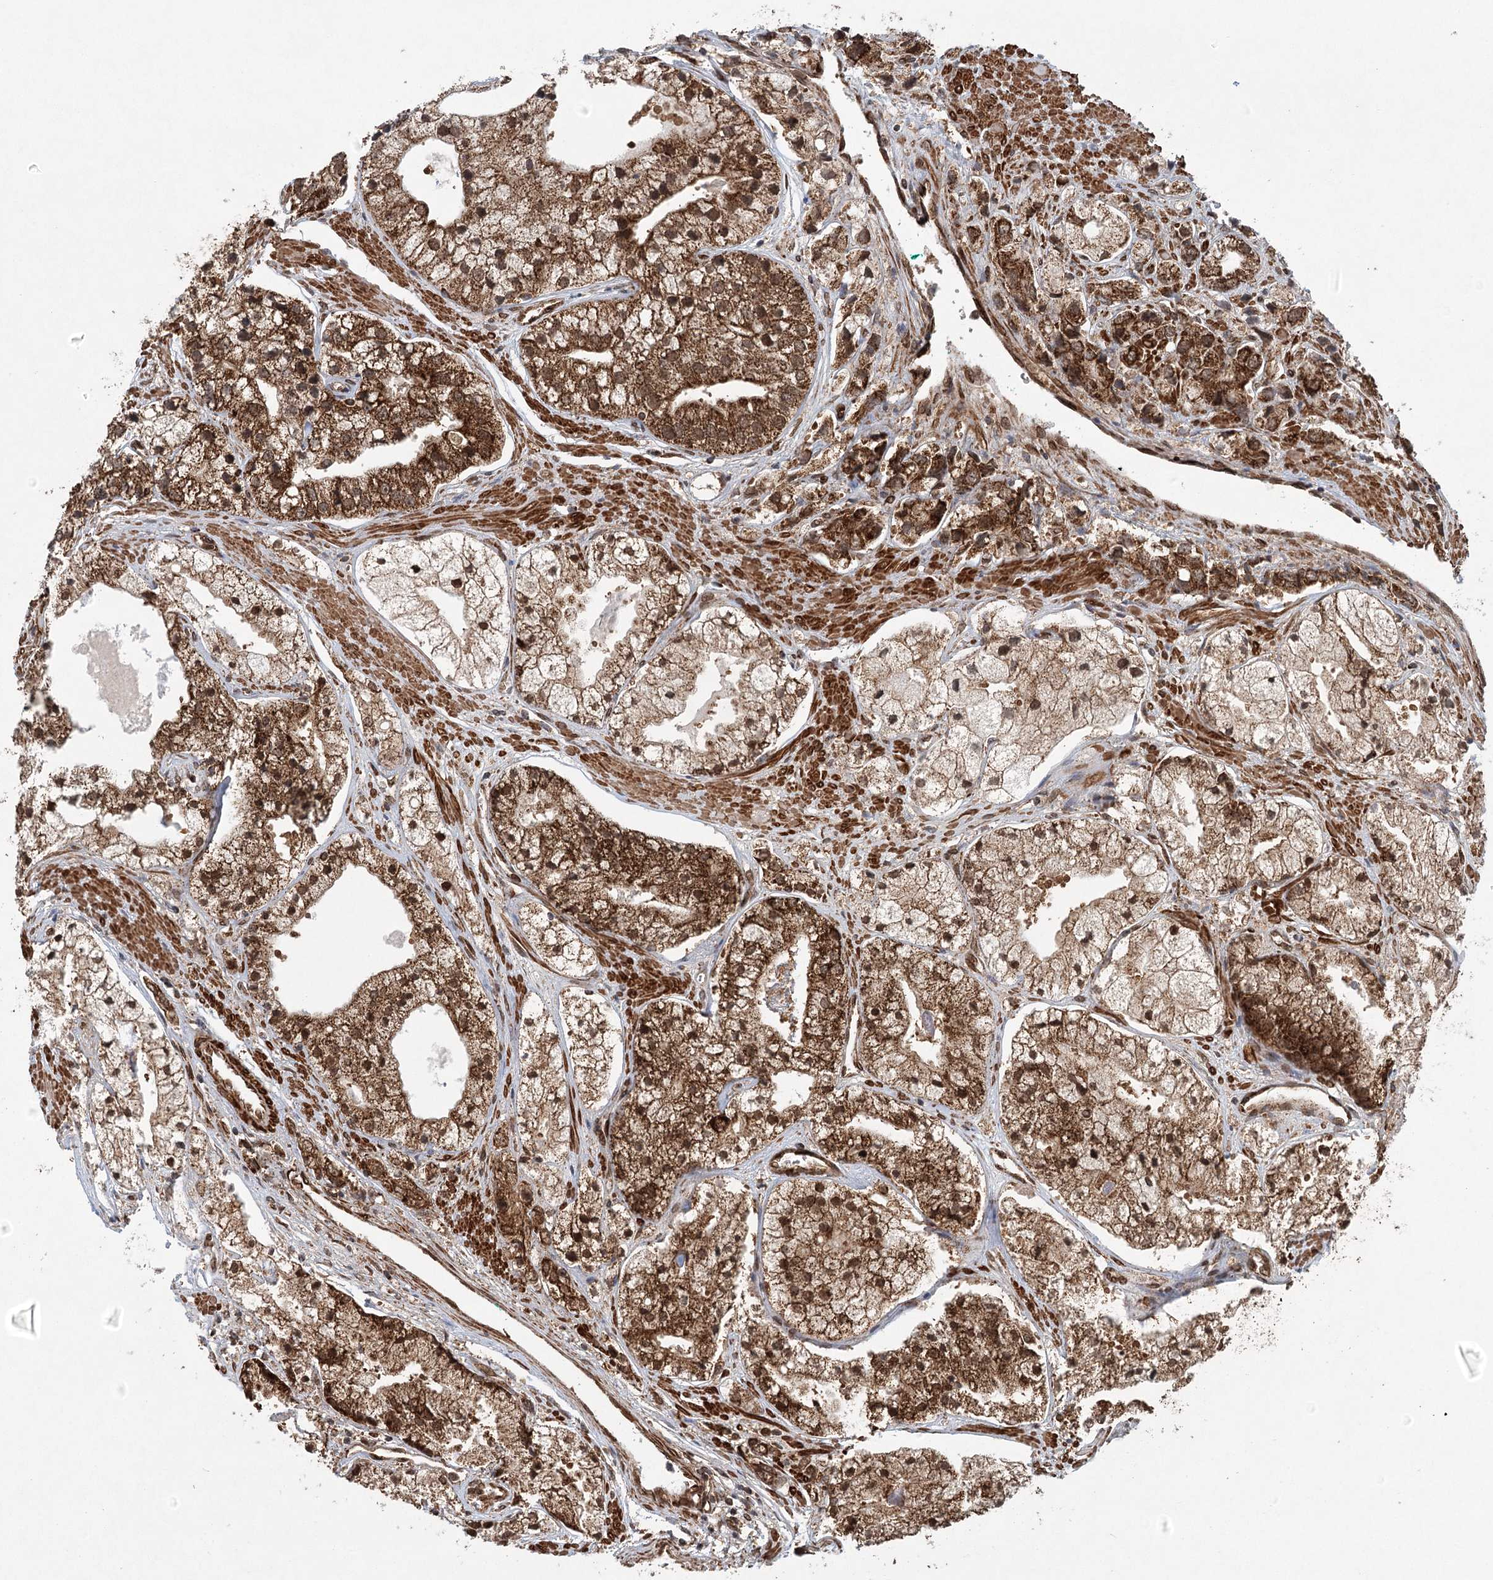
{"staining": {"intensity": "strong", "quantity": ">75%", "location": "cytoplasmic/membranous"}, "tissue": "prostate cancer", "cell_type": "Tumor cells", "image_type": "cancer", "snomed": [{"axis": "morphology", "description": "Adenocarcinoma, High grade"}, {"axis": "topography", "description": "Prostate"}], "caption": "There is high levels of strong cytoplasmic/membranous expression in tumor cells of high-grade adenocarcinoma (prostate), as demonstrated by immunohistochemical staining (brown color).", "gene": "BCKDHA", "patient": {"sex": "male", "age": 50}}